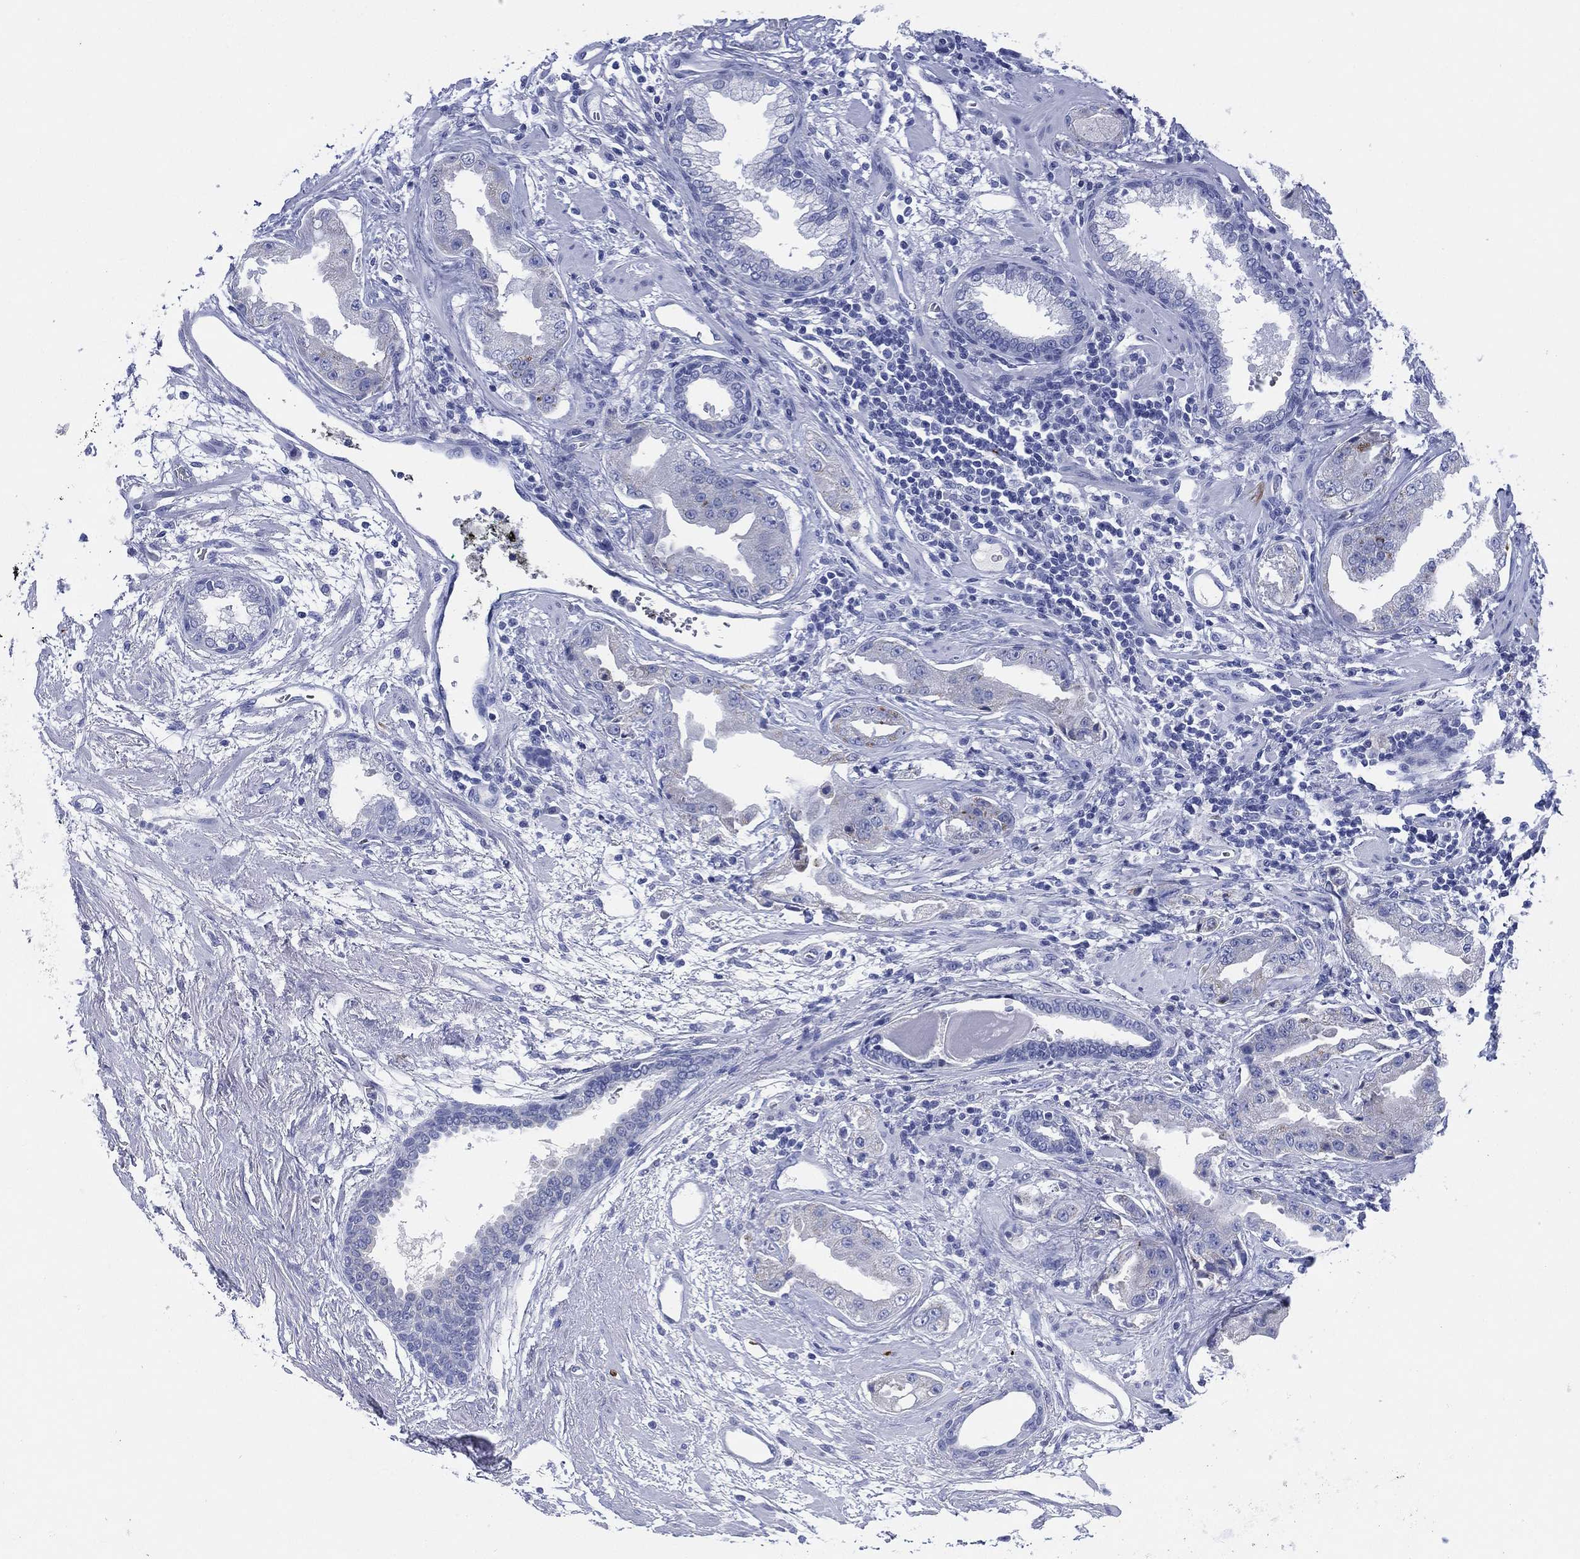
{"staining": {"intensity": "negative", "quantity": "none", "location": "none"}, "tissue": "prostate cancer", "cell_type": "Tumor cells", "image_type": "cancer", "snomed": [{"axis": "morphology", "description": "Adenocarcinoma, Low grade"}, {"axis": "topography", "description": "Prostate"}], "caption": "Immunohistochemistry (IHC) image of neoplastic tissue: human prostate cancer stained with DAB exhibits no significant protein positivity in tumor cells.", "gene": "SLC9C2", "patient": {"sex": "male", "age": 62}}